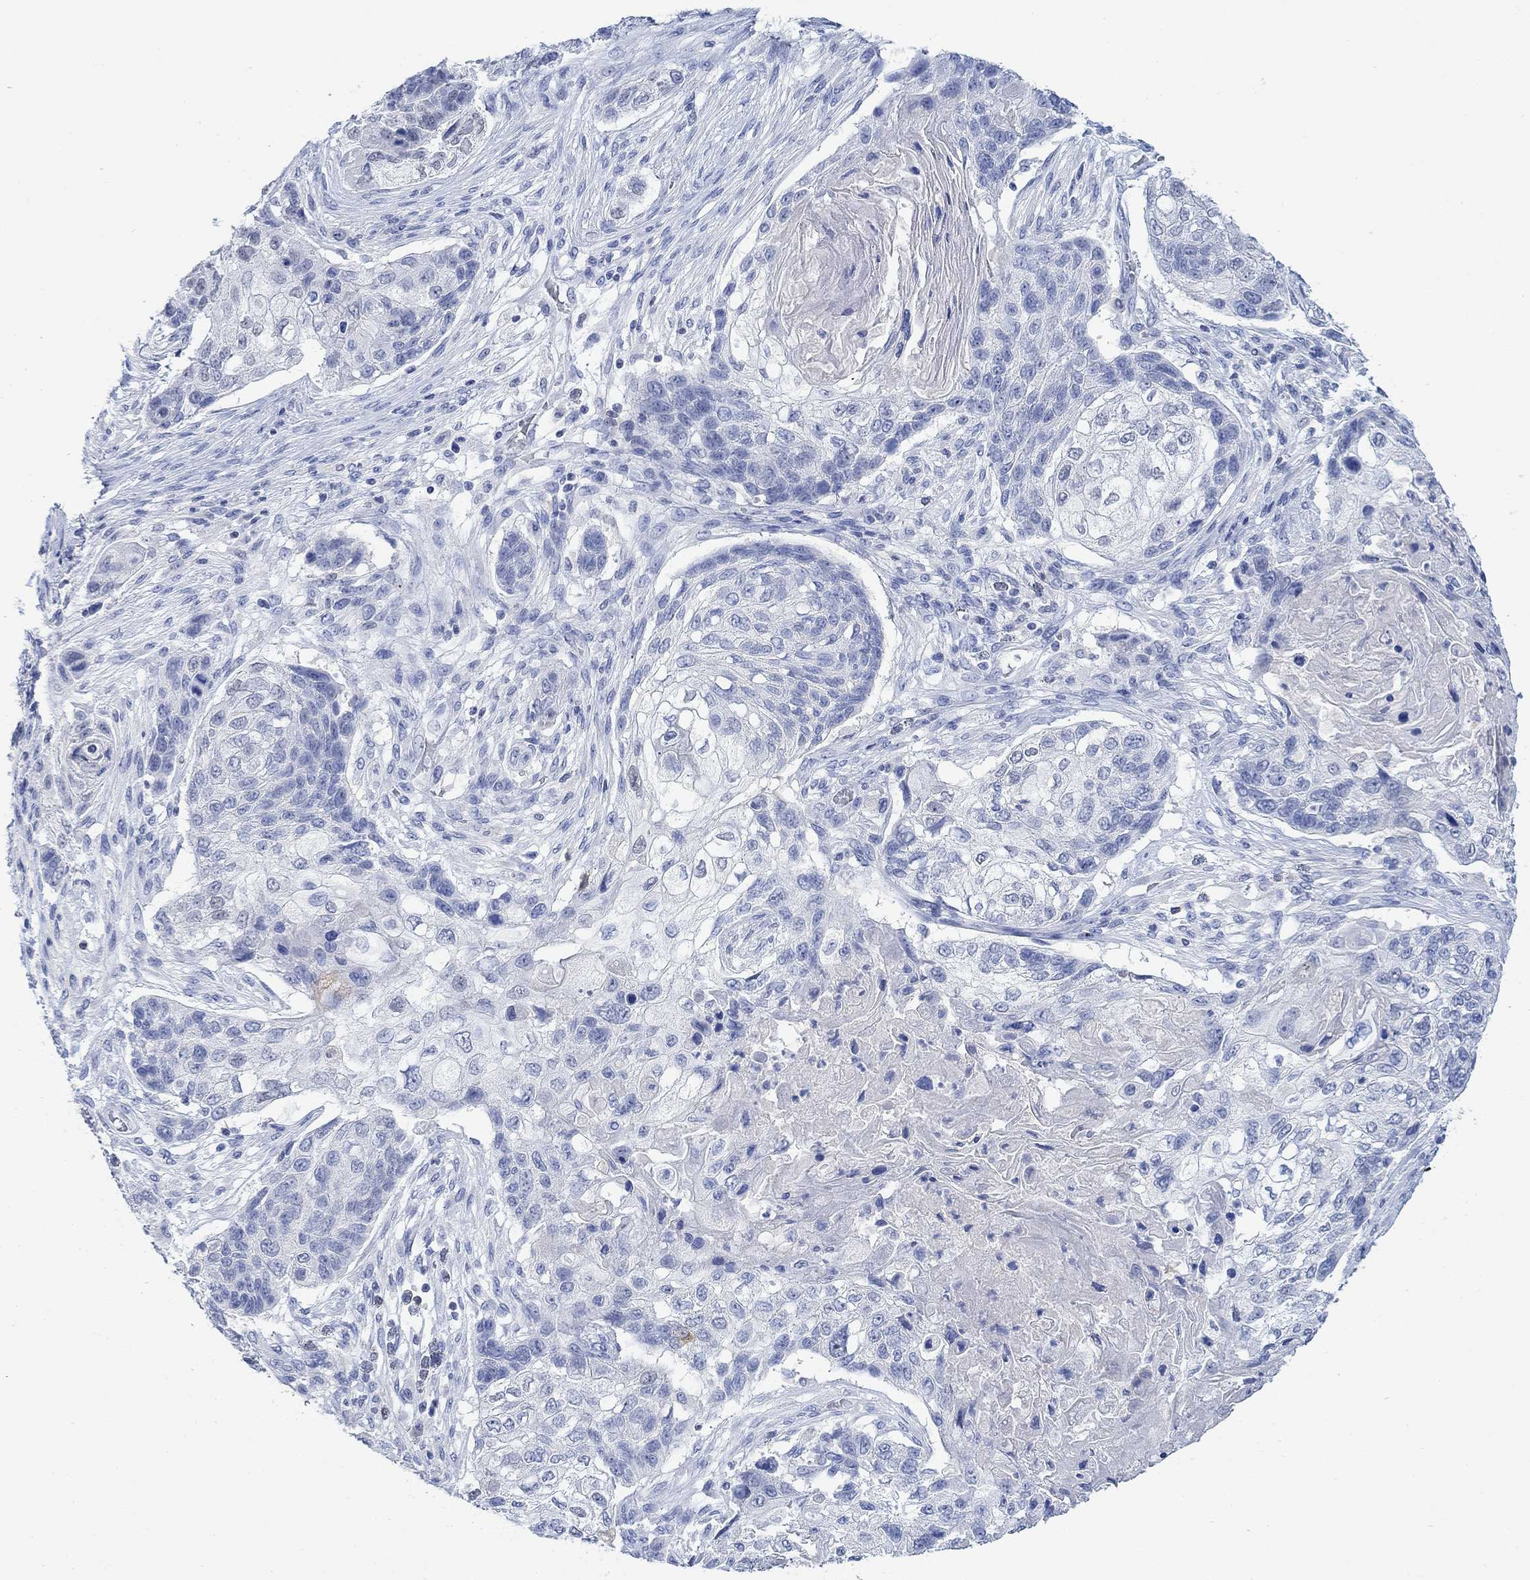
{"staining": {"intensity": "negative", "quantity": "none", "location": "none"}, "tissue": "lung cancer", "cell_type": "Tumor cells", "image_type": "cancer", "snomed": [{"axis": "morphology", "description": "Normal tissue, NOS"}, {"axis": "morphology", "description": "Squamous cell carcinoma, NOS"}, {"axis": "topography", "description": "Bronchus"}, {"axis": "topography", "description": "Lung"}], "caption": "Tumor cells are negative for brown protein staining in squamous cell carcinoma (lung).", "gene": "PPP1R17", "patient": {"sex": "male", "age": 69}}